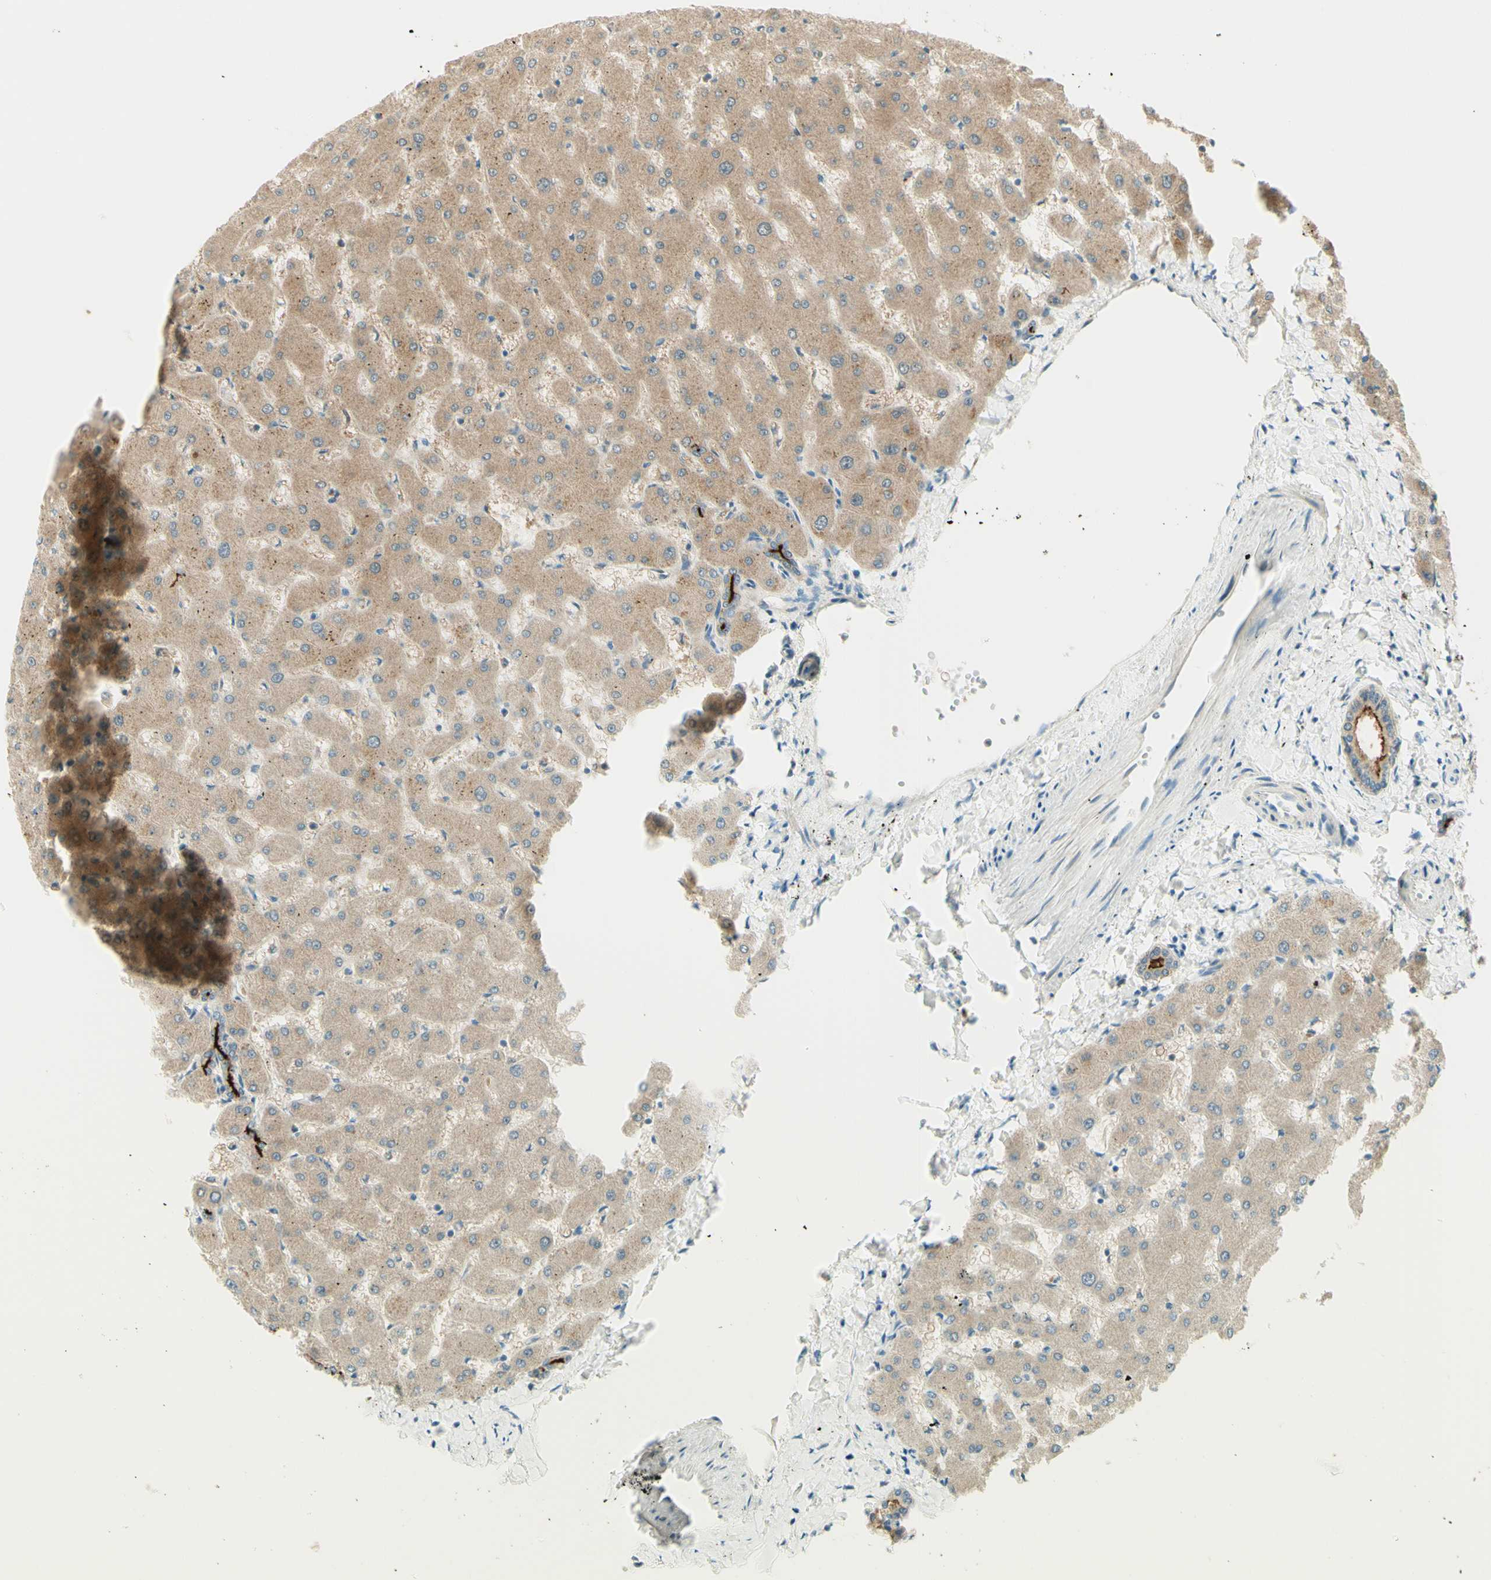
{"staining": {"intensity": "strong", "quantity": ">75%", "location": "cytoplasmic/membranous"}, "tissue": "liver", "cell_type": "Cholangiocytes", "image_type": "normal", "snomed": [{"axis": "morphology", "description": "Normal tissue, NOS"}, {"axis": "topography", "description": "Liver"}], "caption": "This photomicrograph exhibits normal liver stained with IHC to label a protein in brown. The cytoplasmic/membranous of cholangiocytes show strong positivity for the protein. Nuclei are counter-stained blue.", "gene": "PROM1", "patient": {"sex": "female", "age": 63}}